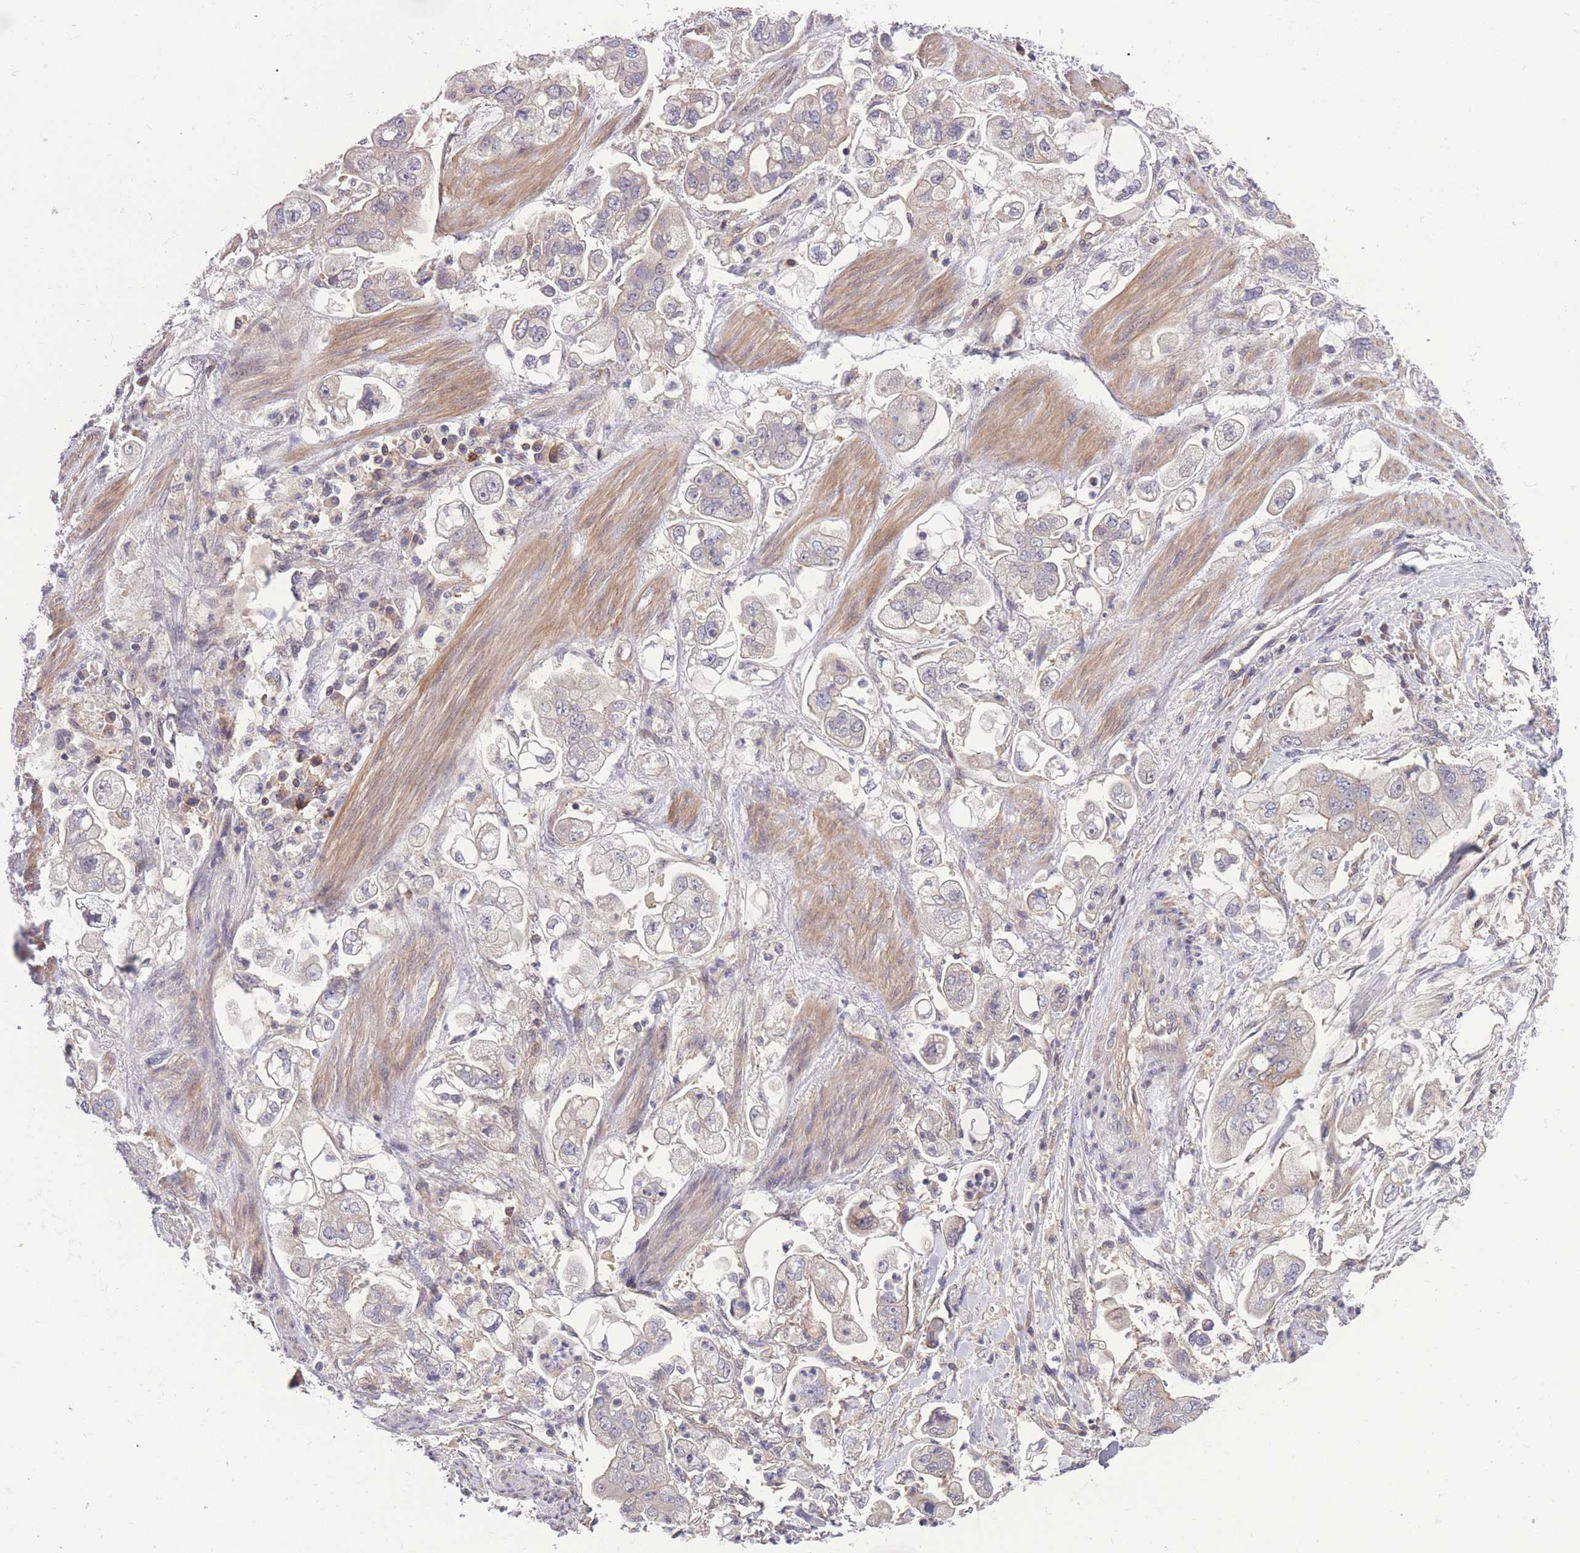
{"staining": {"intensity": "negative", "quantity": "none", "location": "none"}, "tissue": "stomach cancer", "cell_type": "Tumor cells", "image_type": "cancer", "snomed": [{"axis": "morphology", "description": "Adenocarcinoma, NOS"}, {"axis": "topography", "description": "Stomach"}], "caption": "Tumor cells show no significant staining in stomach cancer. (DAB IHC, high magnification).", "gene": "UBE2N", "patient": {"sex": "male", "age": 62}}